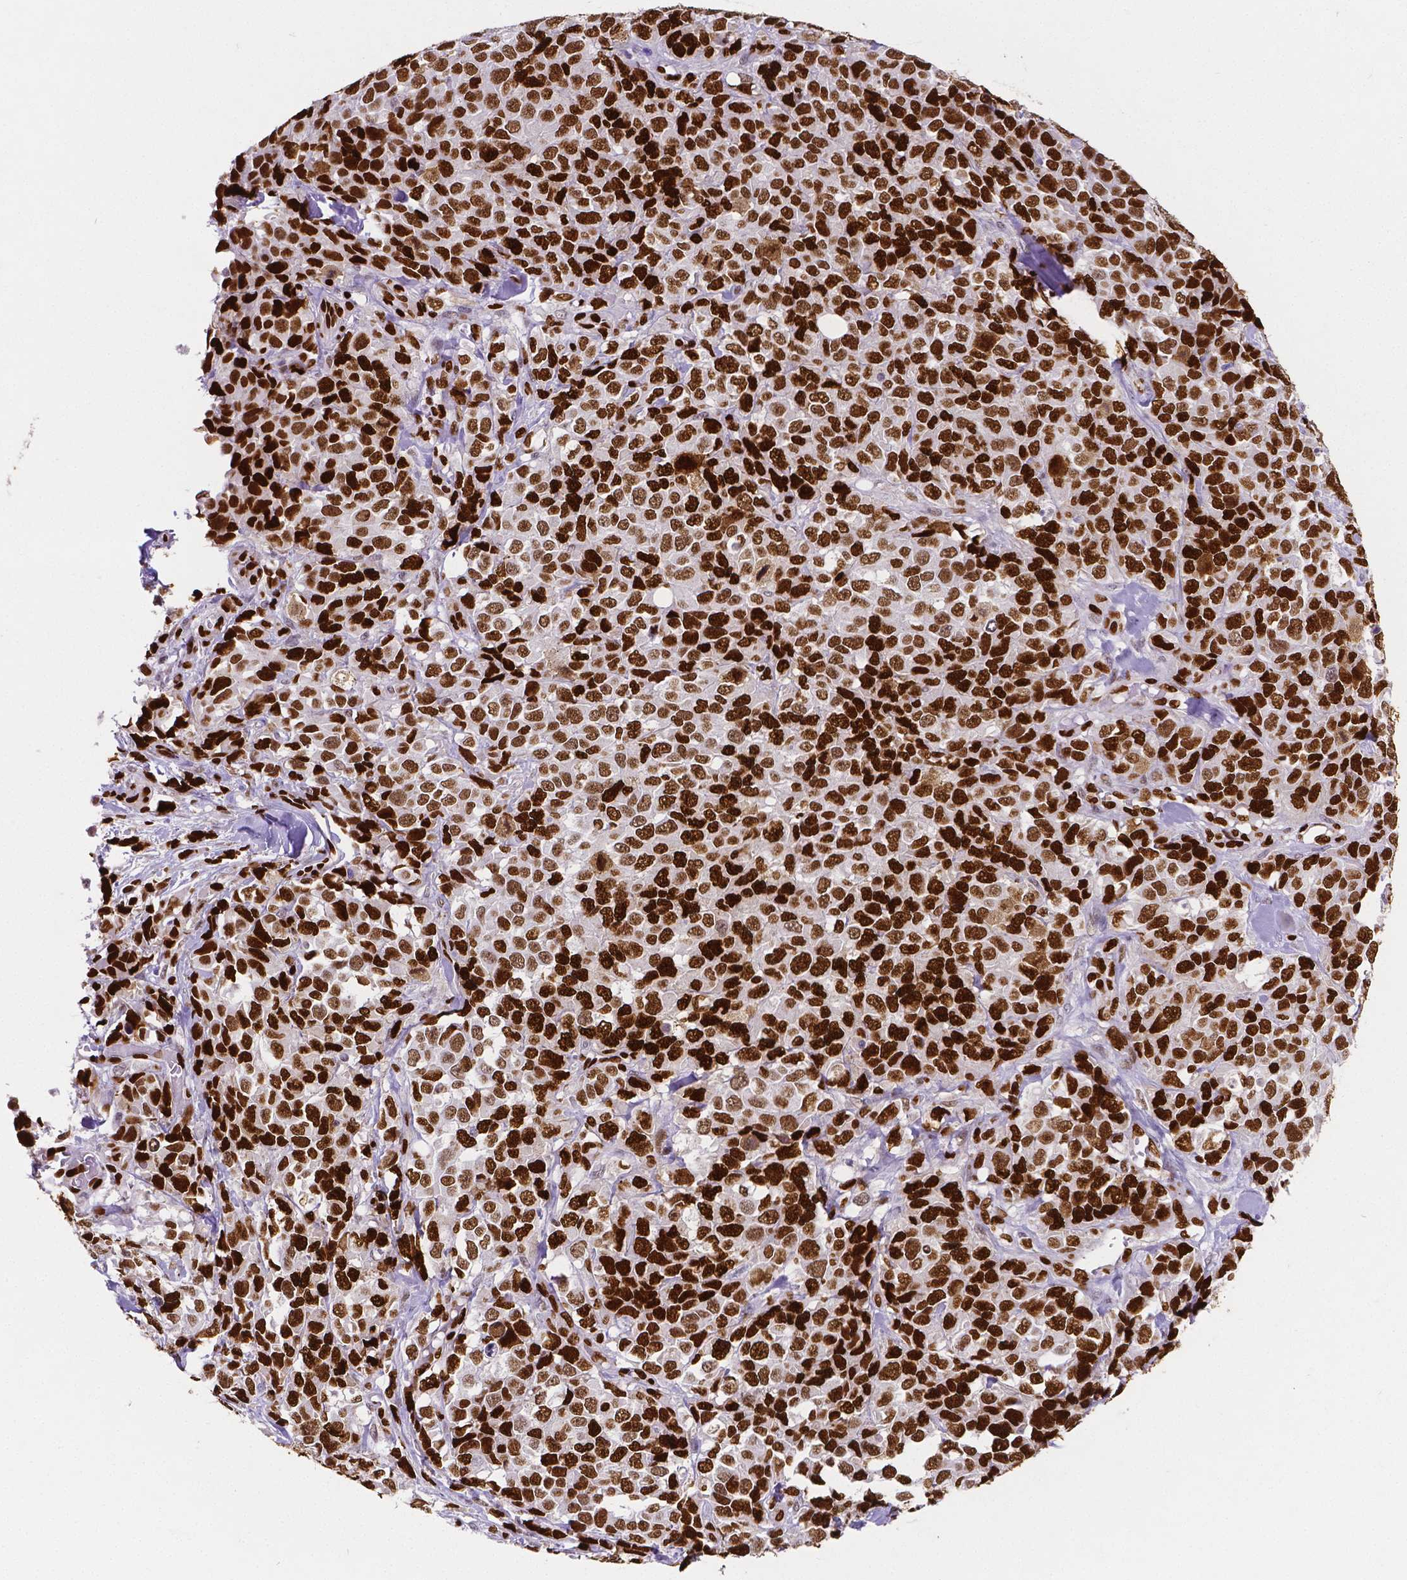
{"staining": {"intensity": "strong", "quantity": ">75%", "location": "nuclear"}, "tissue": "melanoma", "cell_type": "Tumor cells", "image_type": "cancer", "snomed": [{"axis": "morphology", "description": "Malignant melanoma, Metastatic site"}, {"axis": "topography", "description": "Skin"}], "caption": "An image showing strong nuclear expression in approximately >75% of tumor cells in malignant melanoma (metastatic site), as visualized by brown immunohistochemical staining.", "gene": "MEF2C", "patient": {"sex": "male", "age": 84}}